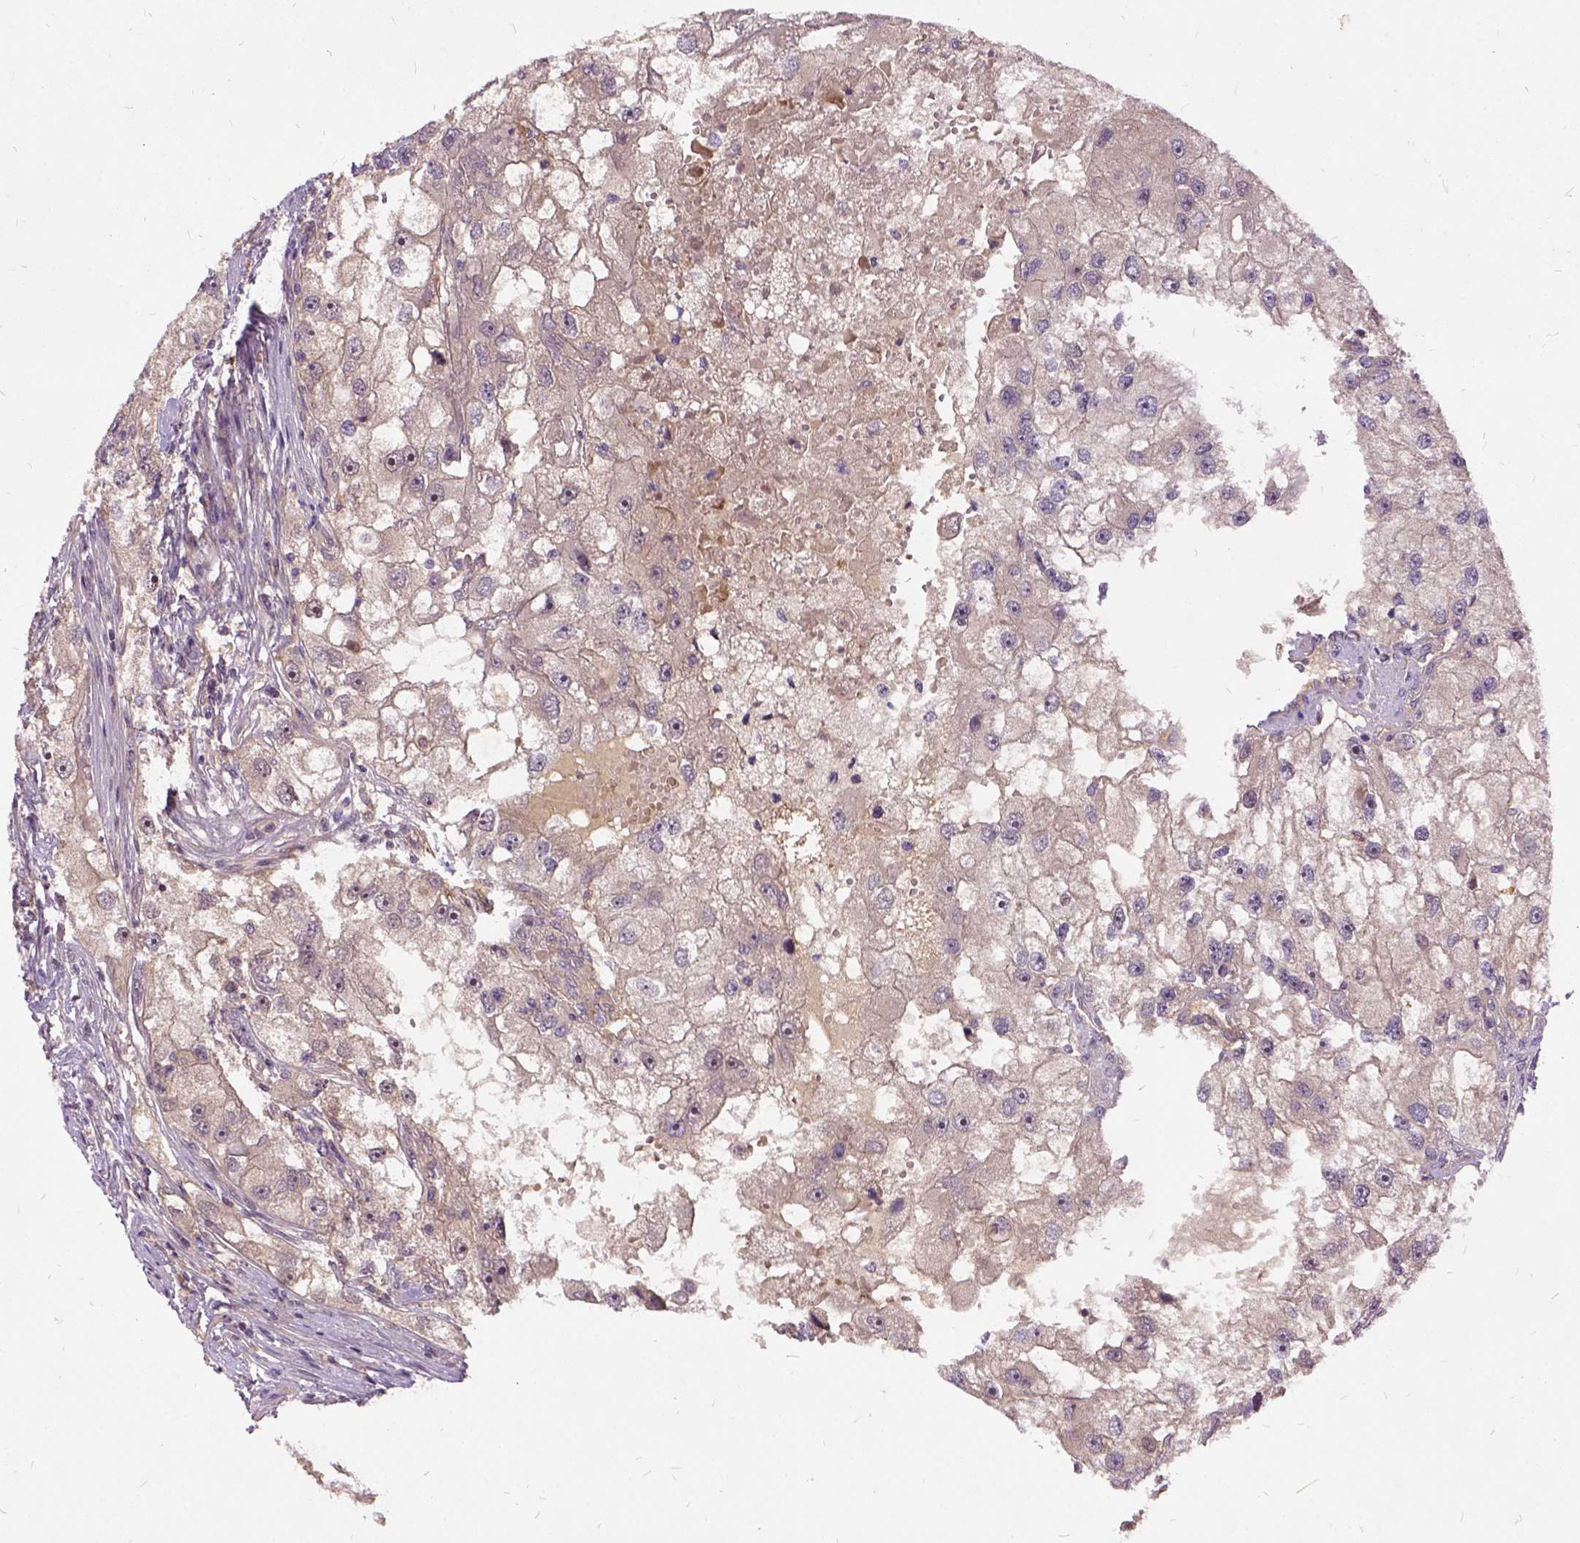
{"staining": {"intensity": "negative", "quantity": "none", "location": "none"}, "tissue": "renal cancer", "cell_type": "Tumor cells", "image_type": "cancer", "snomed": [{"axis": "morphology", "description": "Adenocarcinoma, NOS"}, {"axis": "topography", "description": "Kidney"}], "caption": "DAB immunohistochemical staining of renal cancer (adenocarcinoma) exhibits no significant expression in tumor cells.", "gene": "ILRUN", "patient": {"sex": "male", "age": 63}}